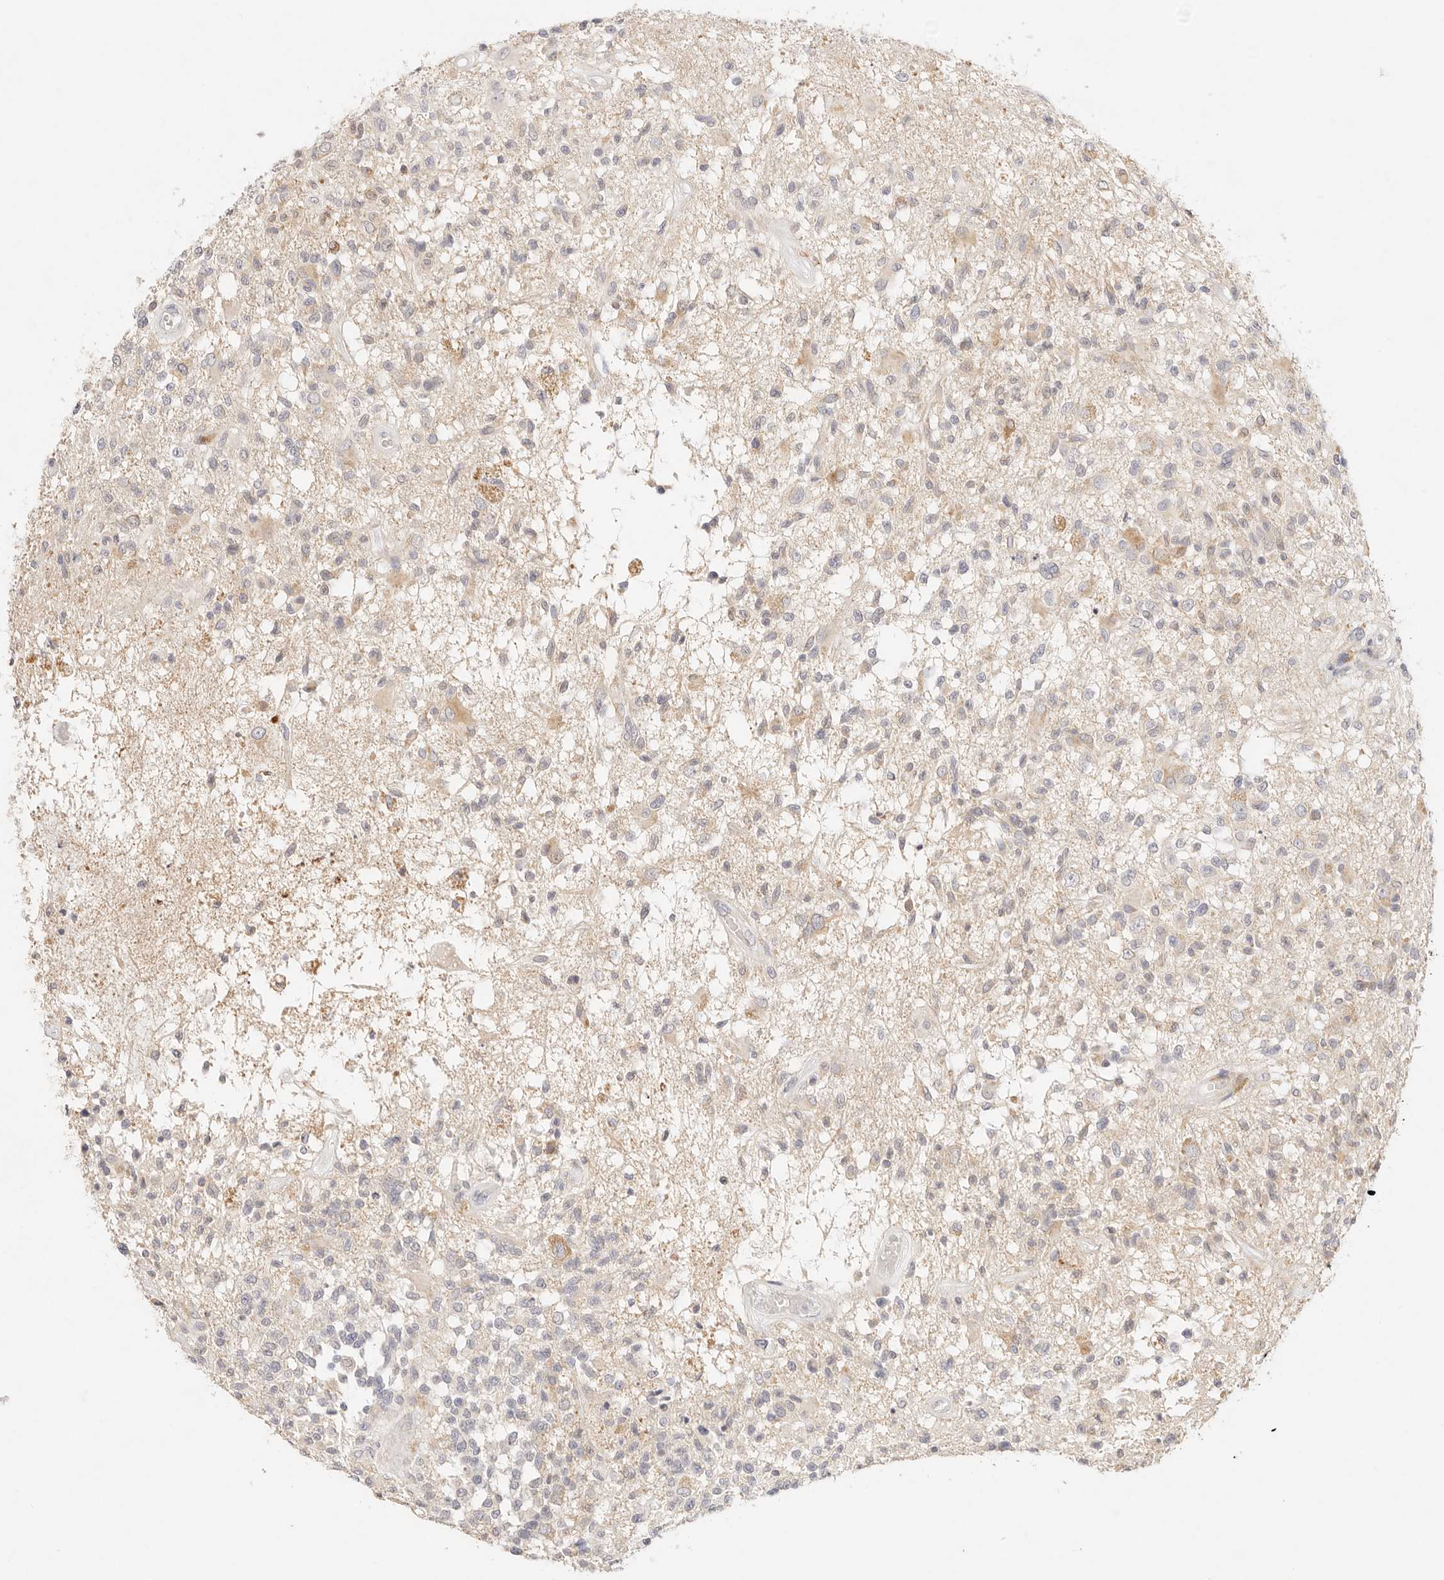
{"staining": {"intensity": "weak", "quantity": "<25%", "location": "cytoplasmic/membranous"}, "tissue": "glioma", "cell_type": "Tumor cells", "image_type": "cancer", "snomed": [{"axis": "morphology", "description": "Glioma, malignant, High grade"}, {"axis": "morphology", "description": "Glioblastoma, NOS"}, {"axis": "topography", "description": "Brain"}], "caption": "High magnification brightfield microscopy of glioma stained with DAB (brown) and counterstained with hematoxylin (blue): tumor cells show no significant positivity.", "gene": "GPR156", "patient": {"sex": "male", "age": 60}}